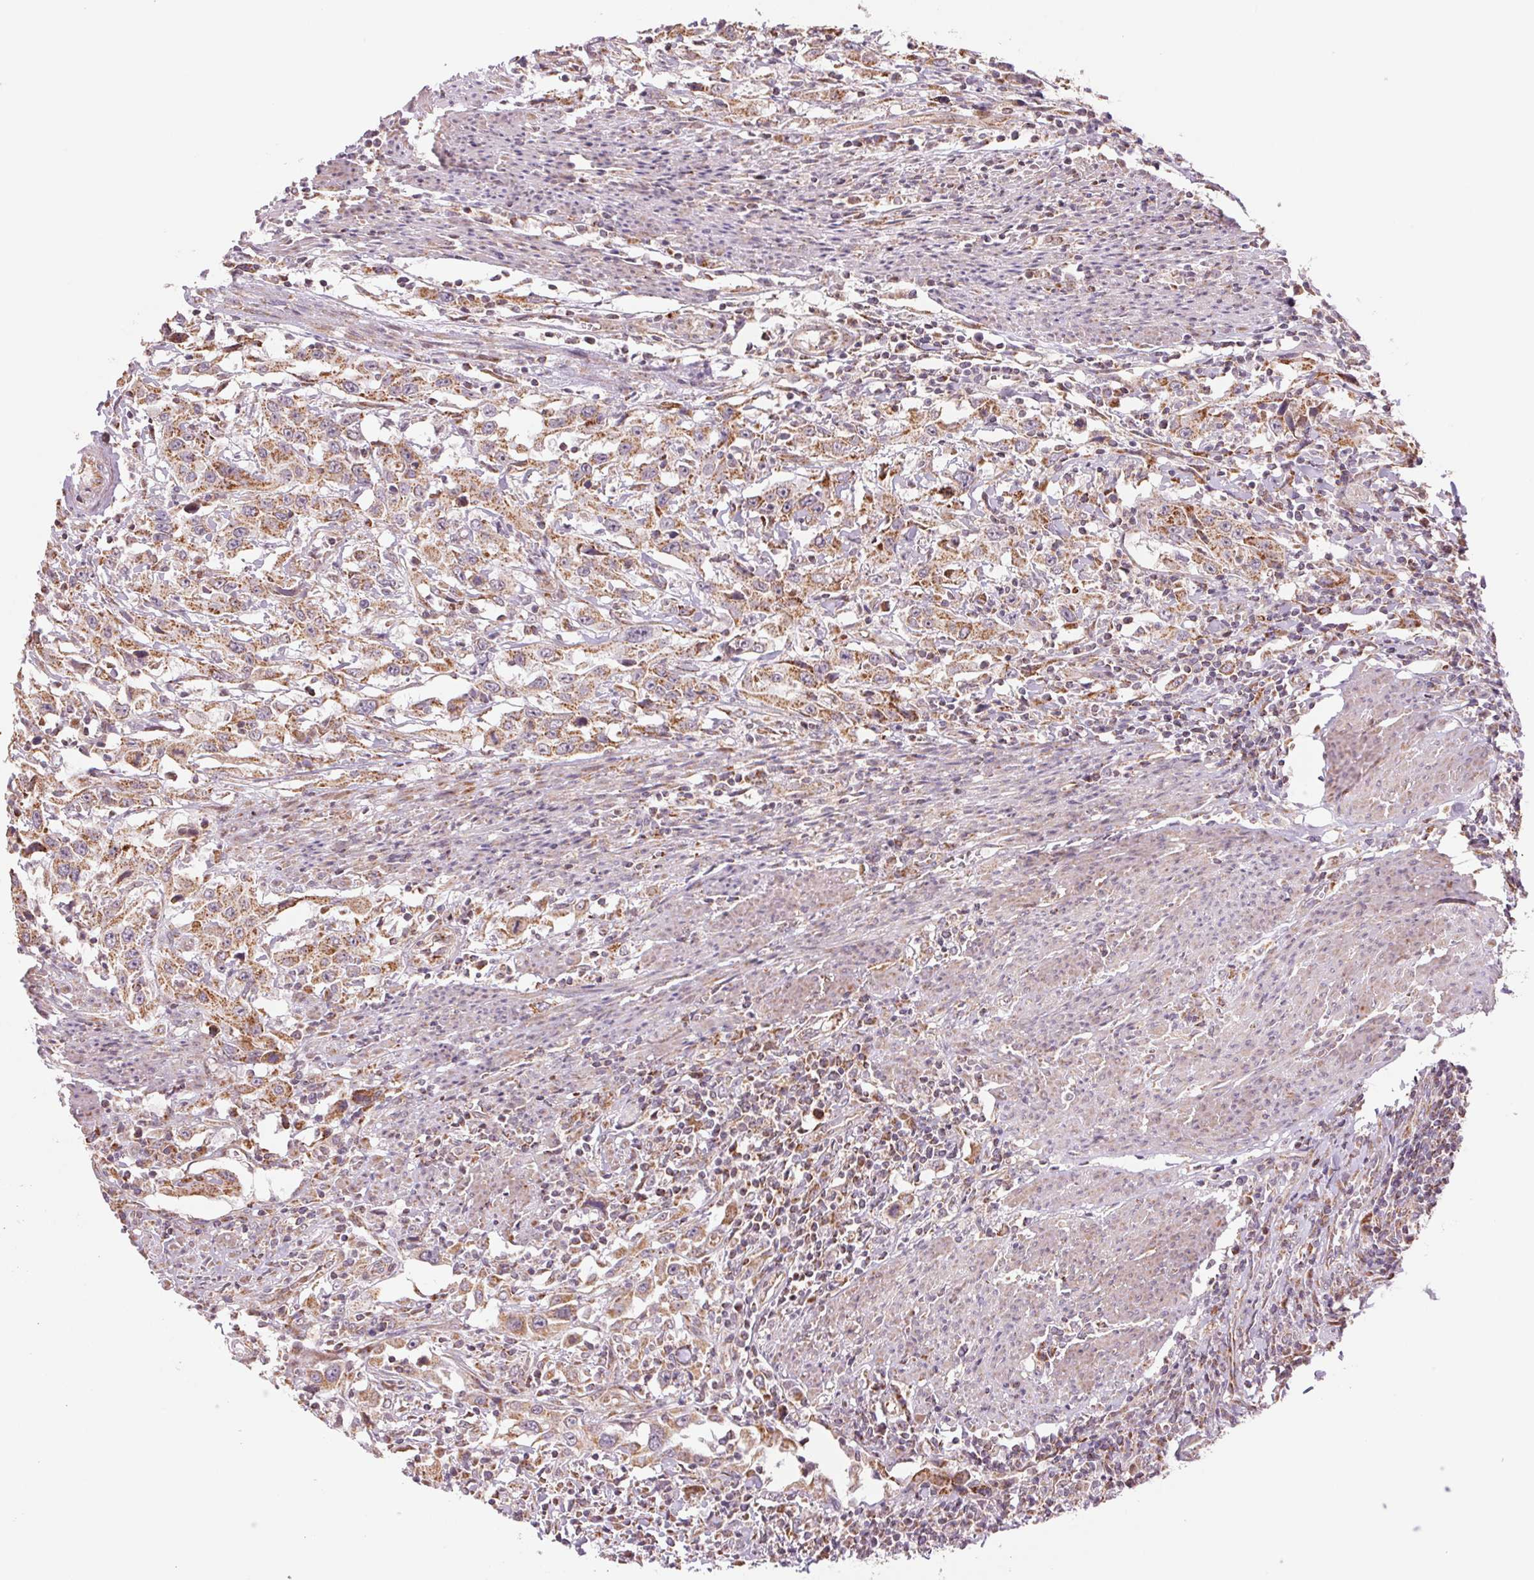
{"staining": {"intensity": "moderate", "quantity": ">75%", "location": "cytoplasmic/membranous"}, "tissue": "urothelial cancer", "cell_type": "Tumor cells", "image_type": "cancer", "snomed": [{"axis": "morphology", "description": "Urothelial carcinoma, High grade"}, {"axis": "topography", "description": "Urinary bladder"}], "caption": "The micrograph displays staining of urothelial cancer, revealing moderate cytoplasmic/membranous protein expression (brown color) within tumor cells.", "gene": "MATCAP1", "patient": {"sex": "male", "age": 61}}